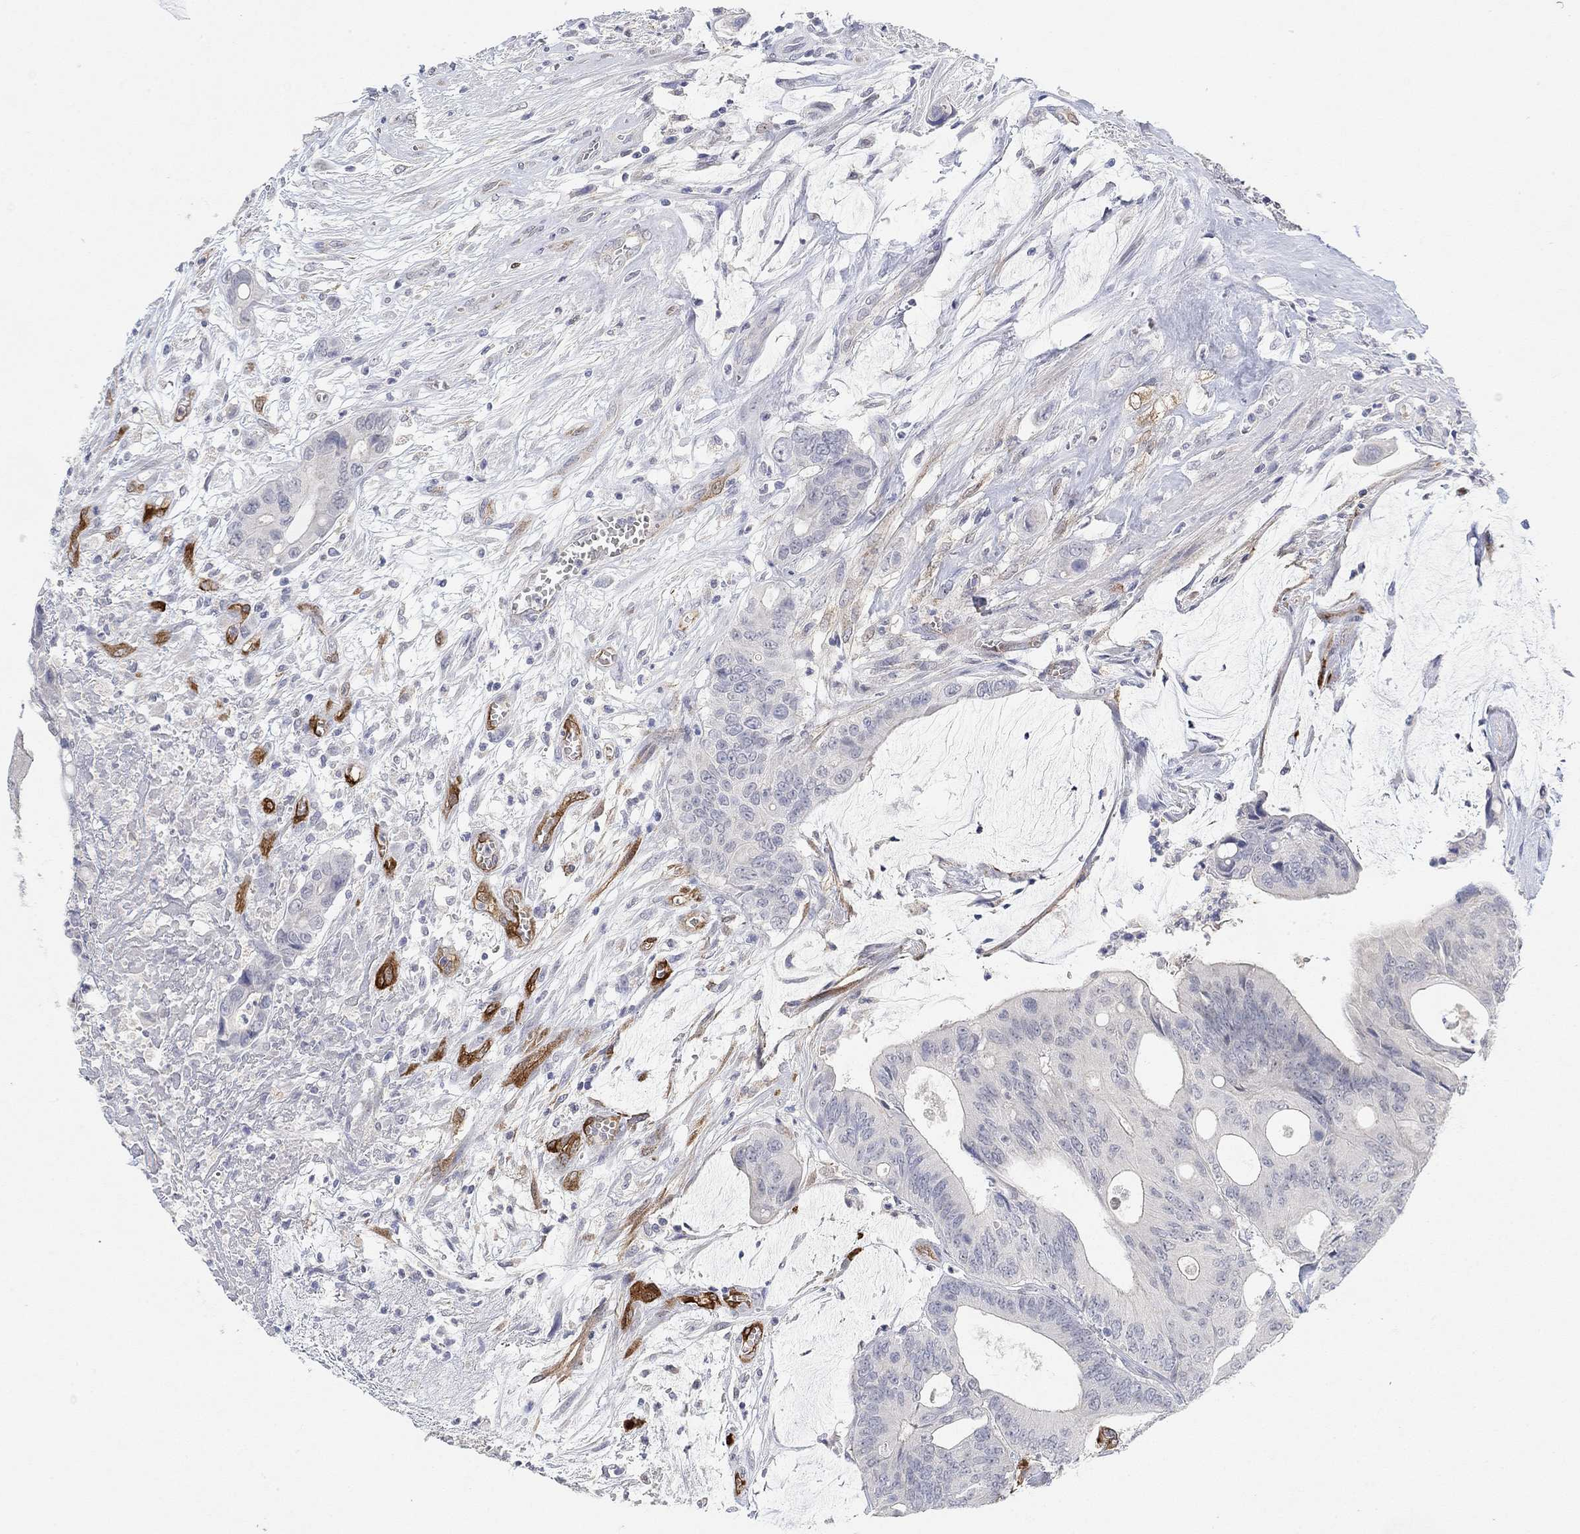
{"staining": {"intensity": "negative", "quantity": "none", "location": "none"}, "tissue": "colorectal cancer", "cell_type": "Tumor cells", "image_type": "cancer", "snomed": [{"axis": "morphology", "description": "Normal tissue, NOS"}, {"axis": "morphology", "description": "Adenocarcinoma, NOS"}, {"axis": "topography", "description": "Colon"}], "caption": "Protein analysis of colorectal cancer demonstrates no significant positivity in tumor cells.", "gene": "VAT1L", "patient": {"sex": "male", "age": 65}}